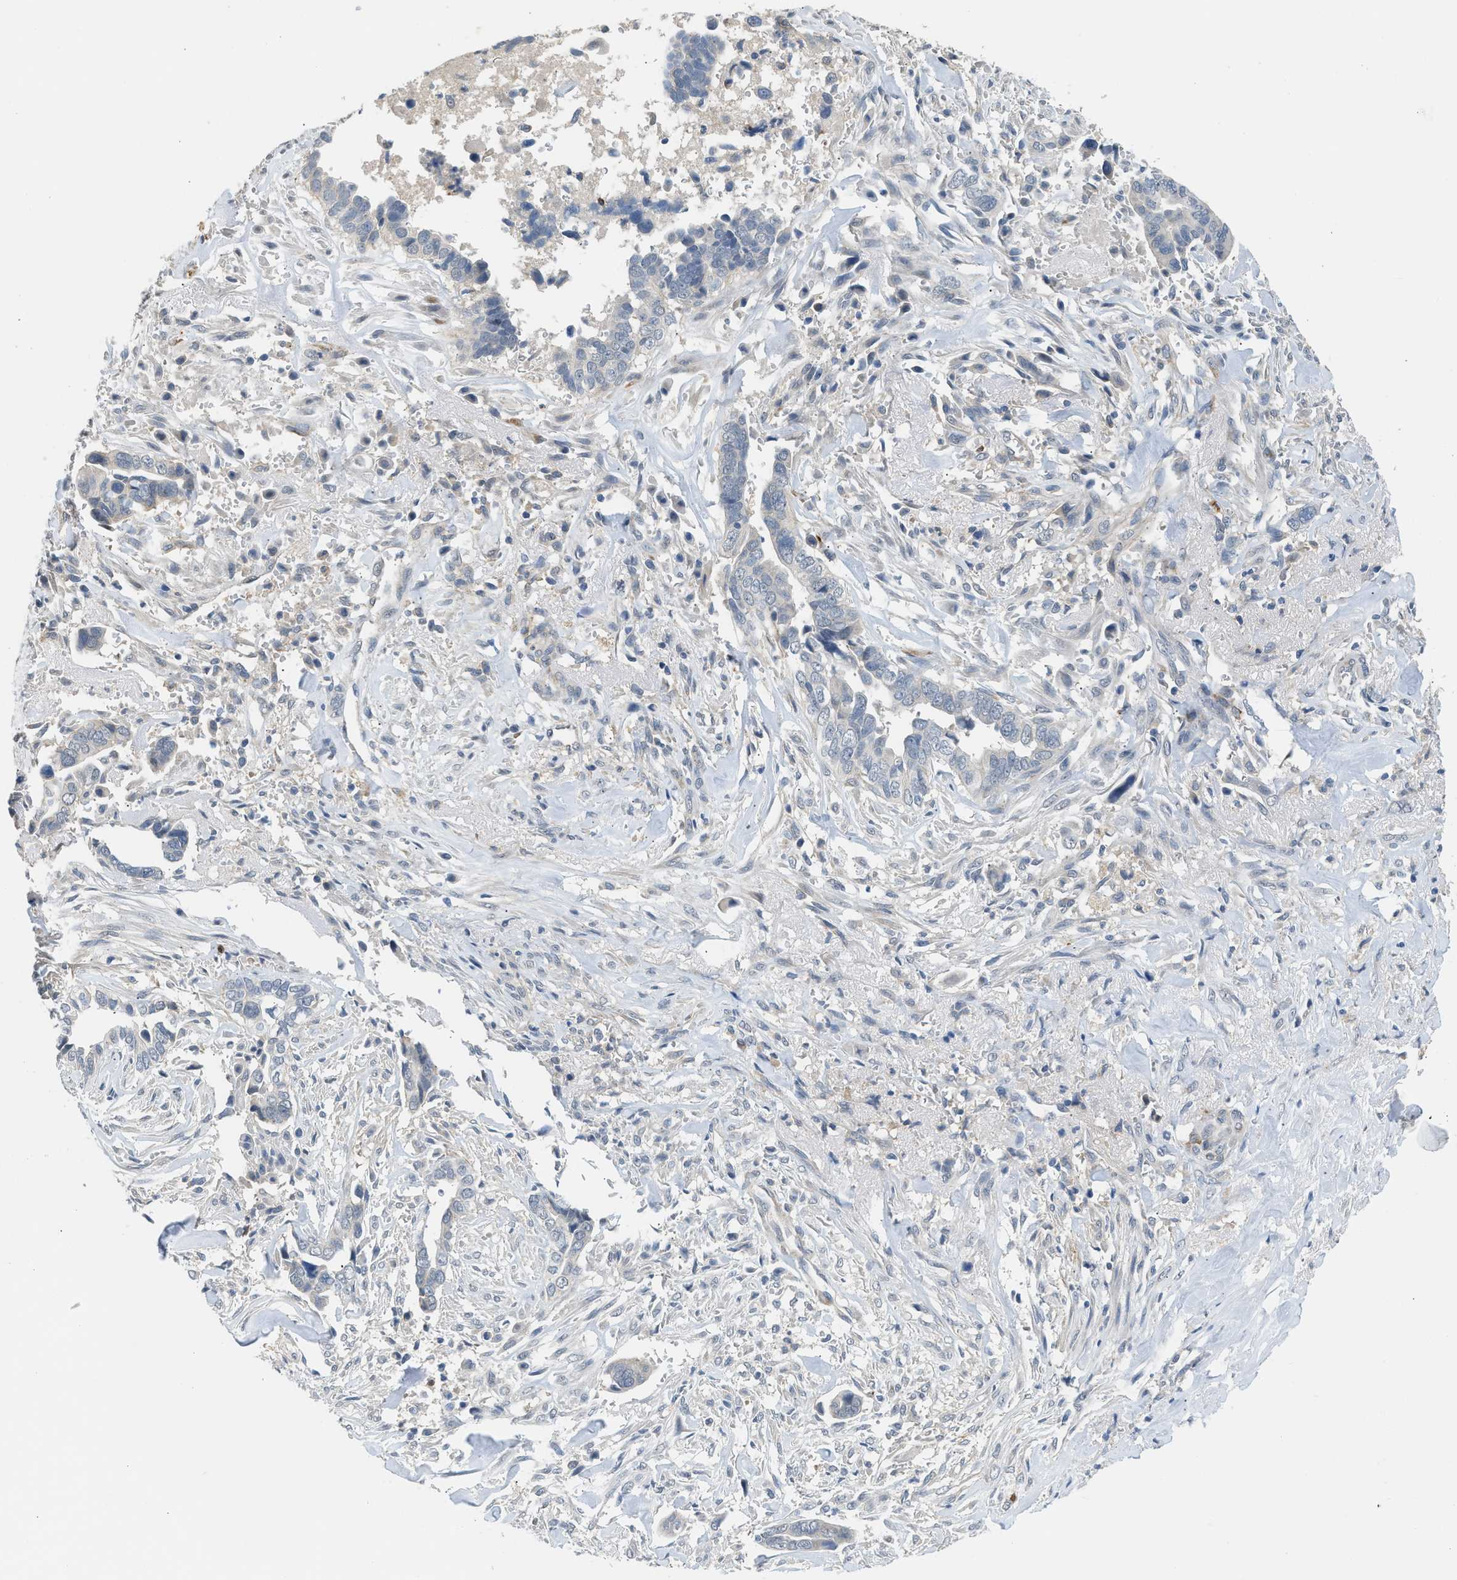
{"staining": {"intensity": "negative", "quantity": "none", "location": "none"}, "tissue": "liver cancer", "cell_type": "Tumor cells", "image_type": "cancer", "snomed": [{"axis": "morphology", "description": "Cholangiocarcinoma"}, {"axis": "topography", "description": "Liver"}], "caption": "There is no significant staining in tumor cells of liver cholangiocarcinoma.", "gene": "RHBDF2", "patient": {"sex": "female", "age": 79}}